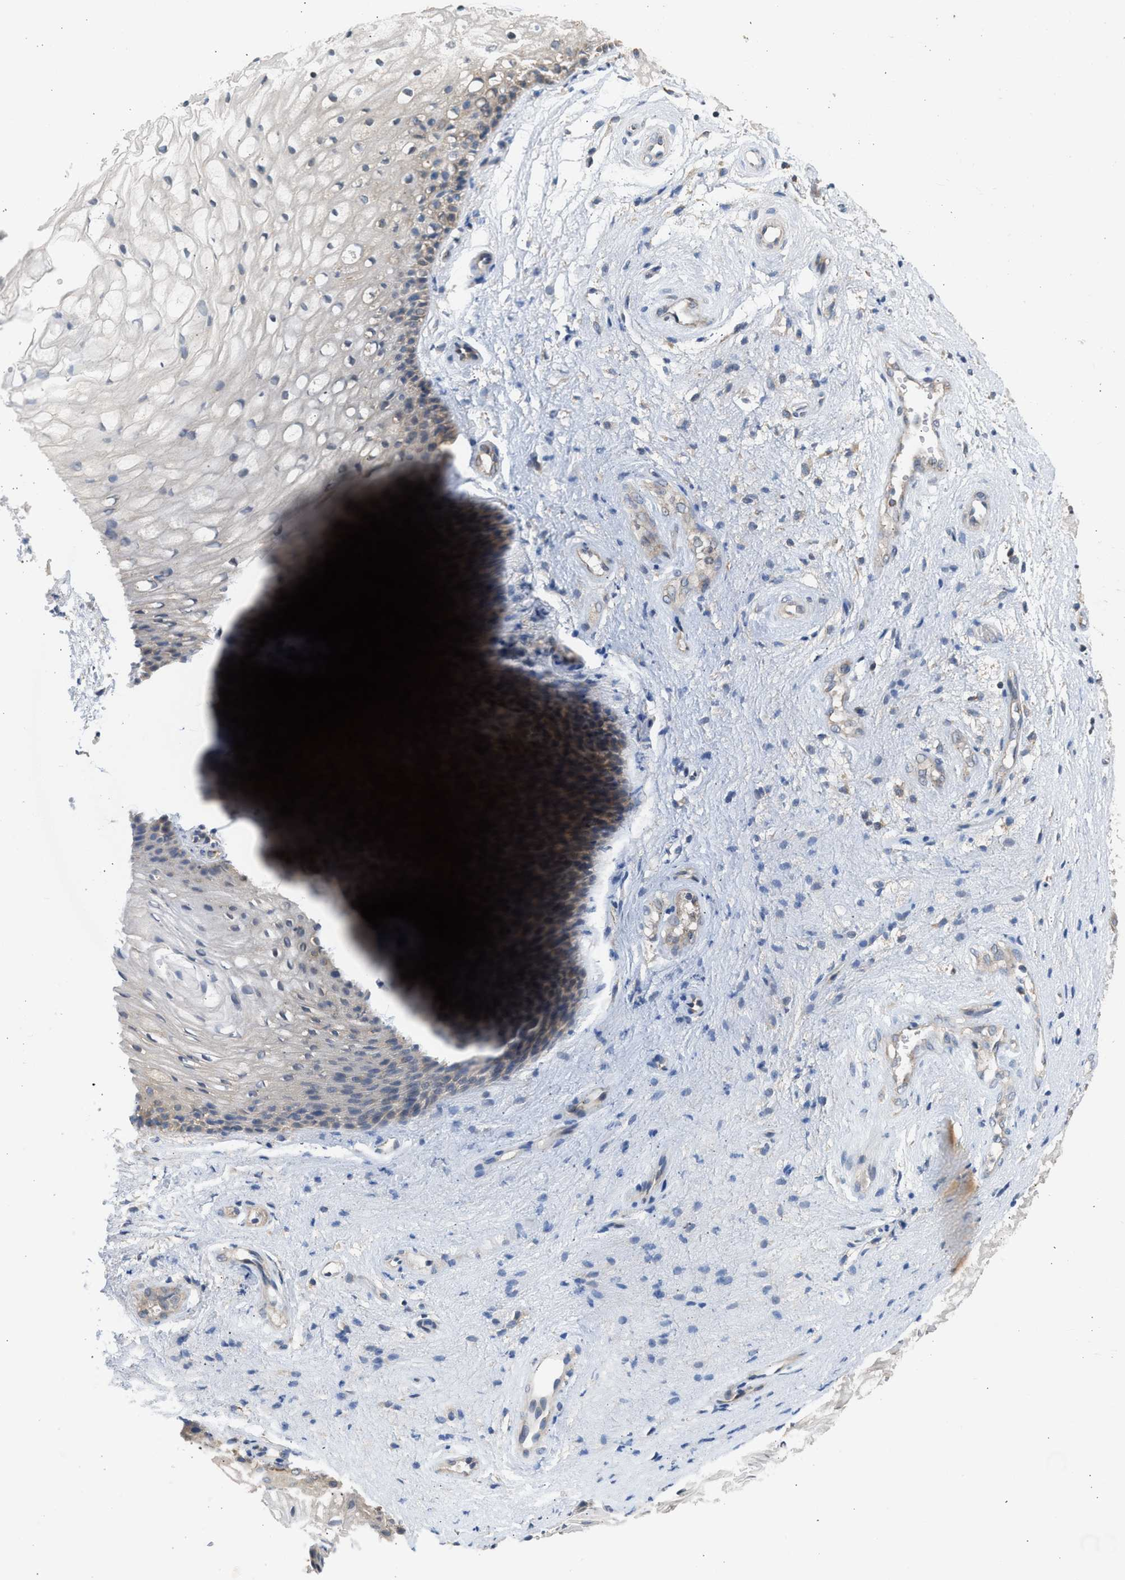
{"staining": {"intensity": "negative", "quantity": "none", "location": "none"}, "tissue": "vagina", "cell_type": "Squamous epithelial cells", "image_type": "normal", "snomed": [{"axis": "morphology", "description": "Normal tissue, NOS"}, {"axis": "topography", "description": "Vagina"}], "caption": "IHC micrograph of benign vagina: human vagina stained with DAB (3,3'-diaminobenzidine) reveals no significant protein staining in squamous epithelial cells. The staining is performed using DAB (3,3'-diaminobenzidine) brown chromogen with nuclei counter-stained in using hematoxylin.", "gene": "CYP1A1", "patient": {"sex": "female", "age": 34}}